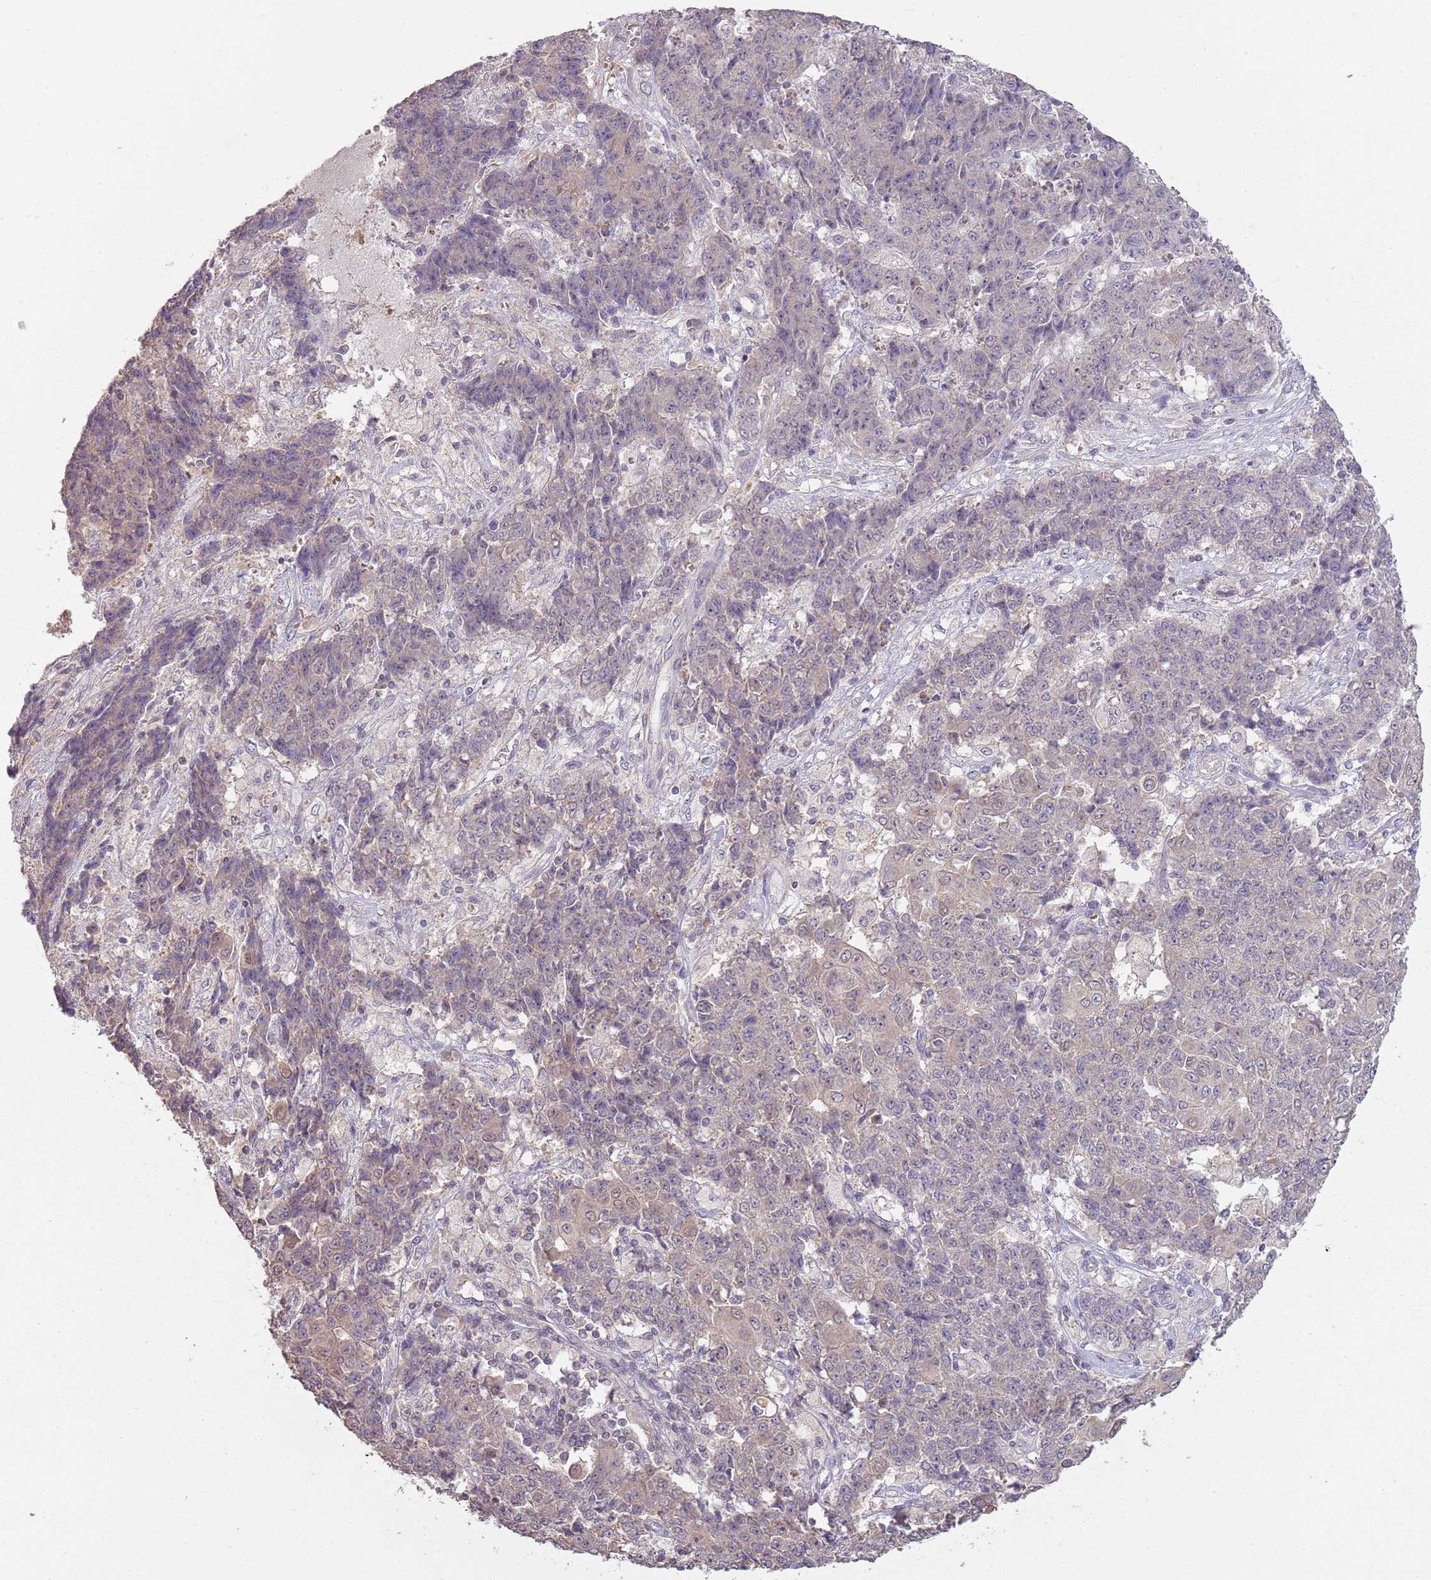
{"staining": {"intensity": "negative", "quantity": "none", "location": "none"}, "tissue": "ovarian cancer", "cell_type": "Tumor cells", "image_type": "cancer", "snomed": [{"axis": "morphology", "description": "Carcinoma, endometroid"}, {"axis": "topography", "description": "Ovary"}], "caption": "This is a micrograph of immunohistochemistry staining of endometroid carcinoma (ovarian), which shows no positivity in tumor cells. (Brightfield microscopy of DAB (3,3'-diaminobenzidine) immunohistochemistry (IHC) at high magnification).", "gene": "TEKT4", "patient": {"sex": "female", "age": 42}}